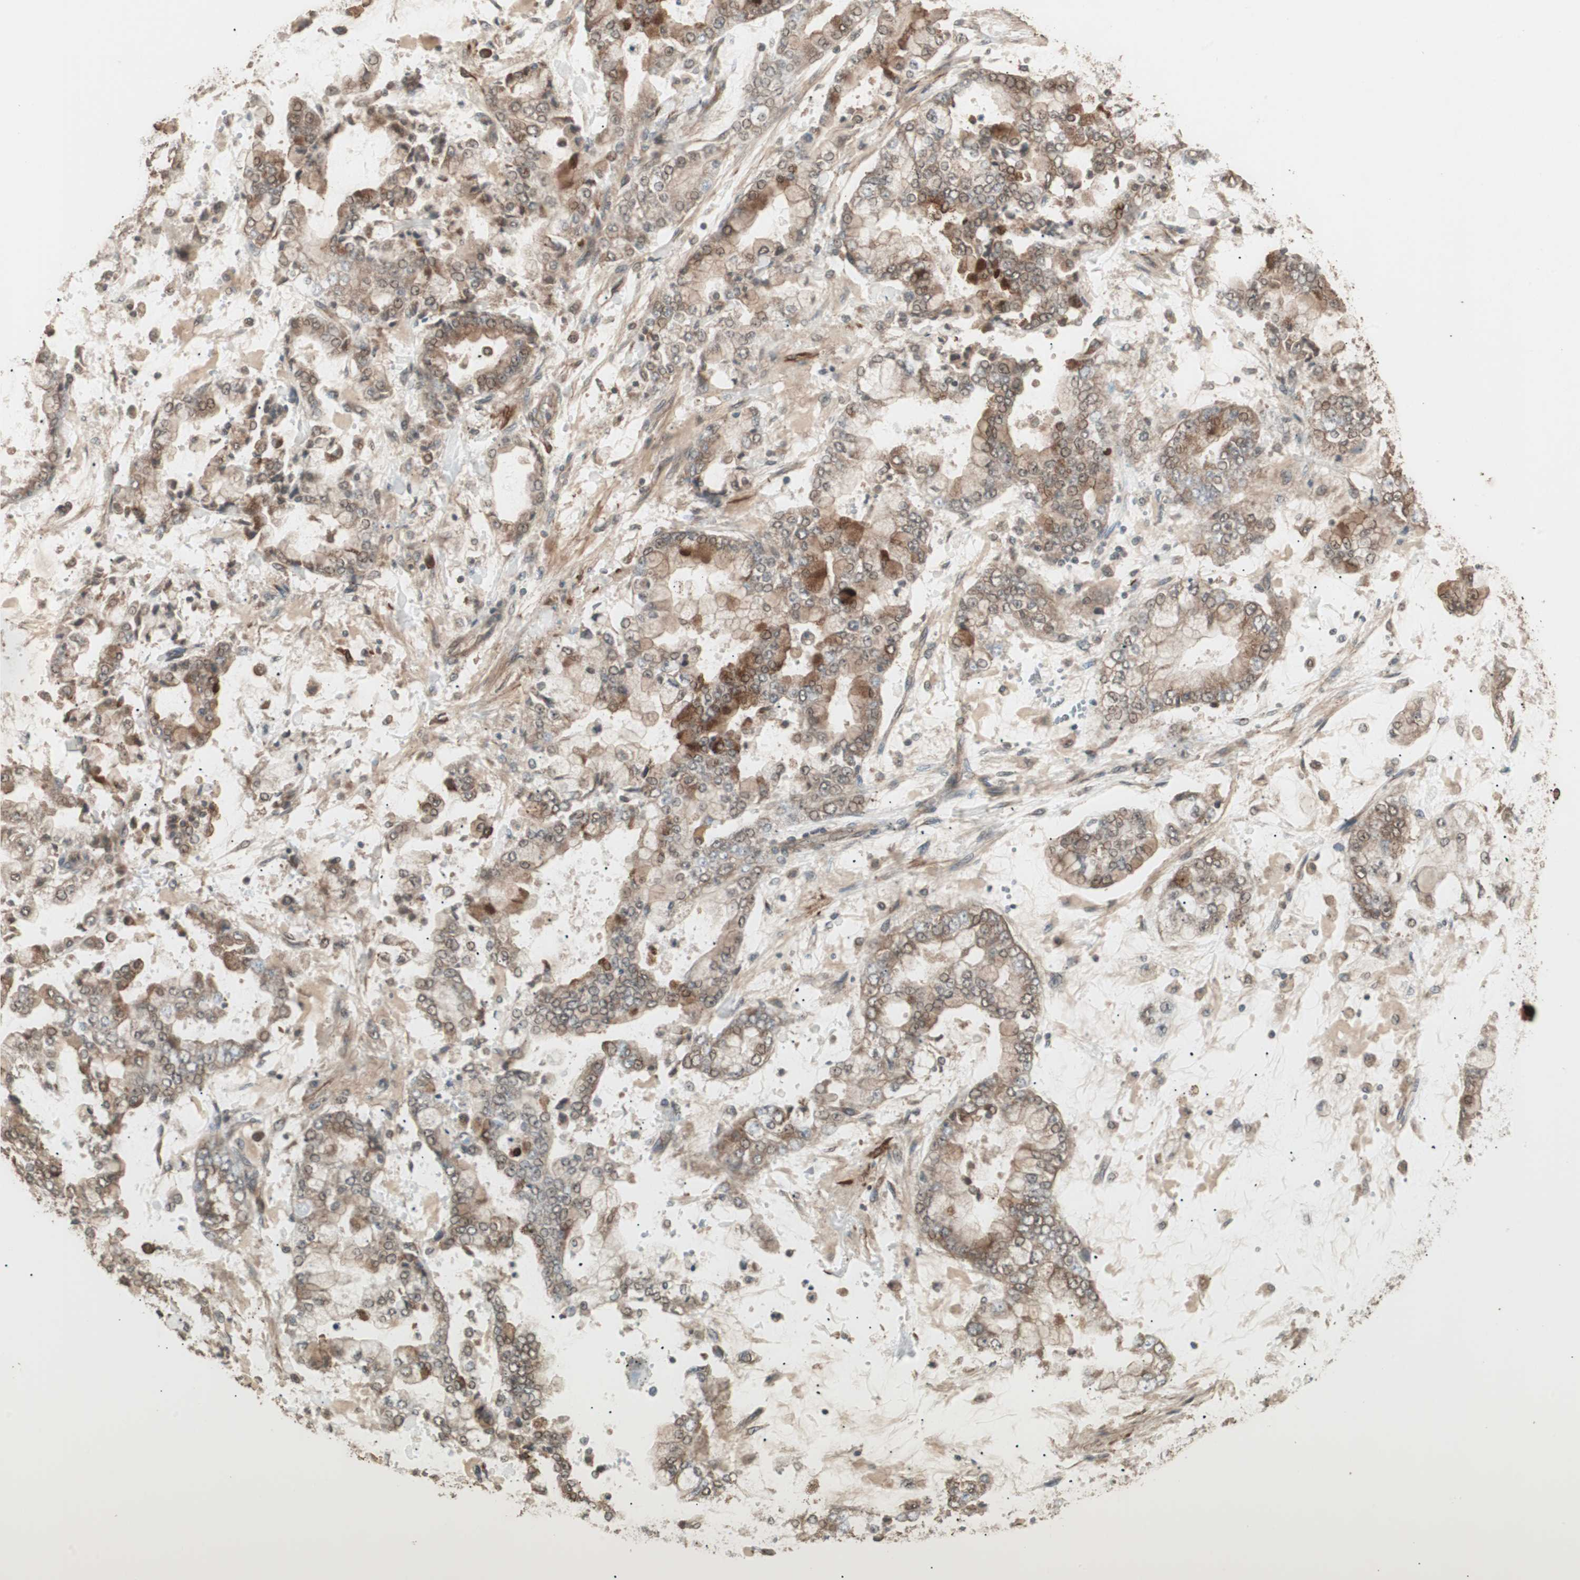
{"staining": {"intensity": "moderate", "quantity": "25%-75%", "location": "cytoplasmic/membranous"}, "tissue": "stomach cancer", "cell_type": "Tumor cells", "image_type": "cancer", "snomed": [{"axis": "morphology", "description": "Adenocarcinoma, NOS"}, {"axis": "topography", "description": "Stomach"}], "caption": "Brown immunohistochemical staining in human stomach cancer (adenocarcinoma) reveals moderate cytoplasmic/membranous positivity in approximately 25%-75% of tumor cells.", "gene": "CCN4", "patient": {"sex": "male", "age": 76}}